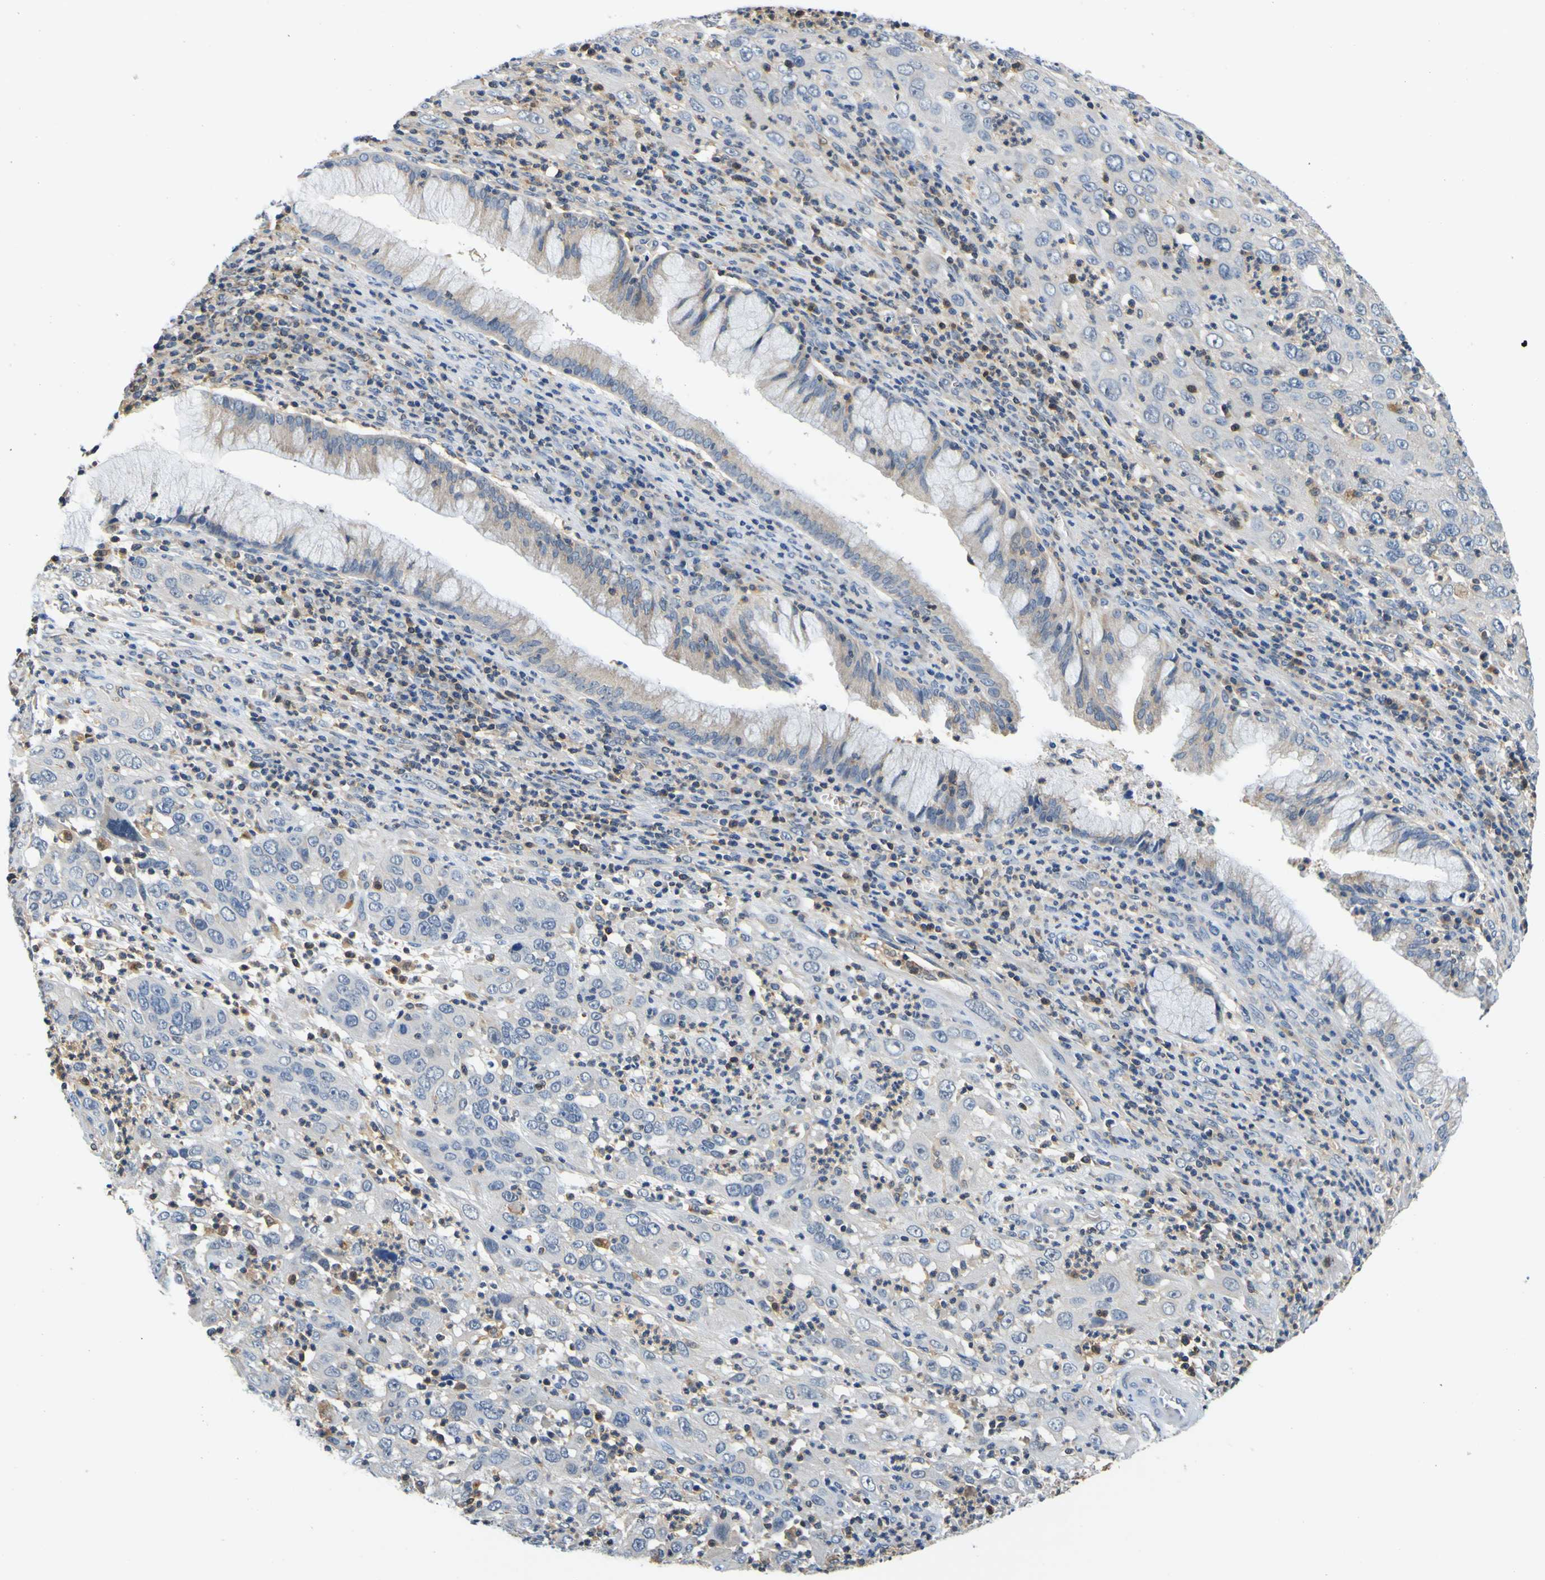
{"staining": {"intensity": "weak", "quantity": ">75%", "location": "cytoplasmic/membranous"}, "tissue": "cervical cancer", "cell_type": "Tumor cells", "image_type": "cancer", "snomed": [{"axis": "morphology", "description": "Squamous cell carcinoma, NOS"}, {"axis": "topography", "description": "Cervix"}], "caption": "The histopathology image shows a brown stain indicating the presence of a protein in the cytoplasmic/membranous of tumor cells in cervical cancer (squamous cell carcinoma). The protein of interest is stained brown, and the nuclei are stained in blue (DAB (3,3'-diaminobenzidine) IHC with brightfield microscopy, high magnification).", "gene": "TNIK", "patient": {"sex": "female", "age": 32}}